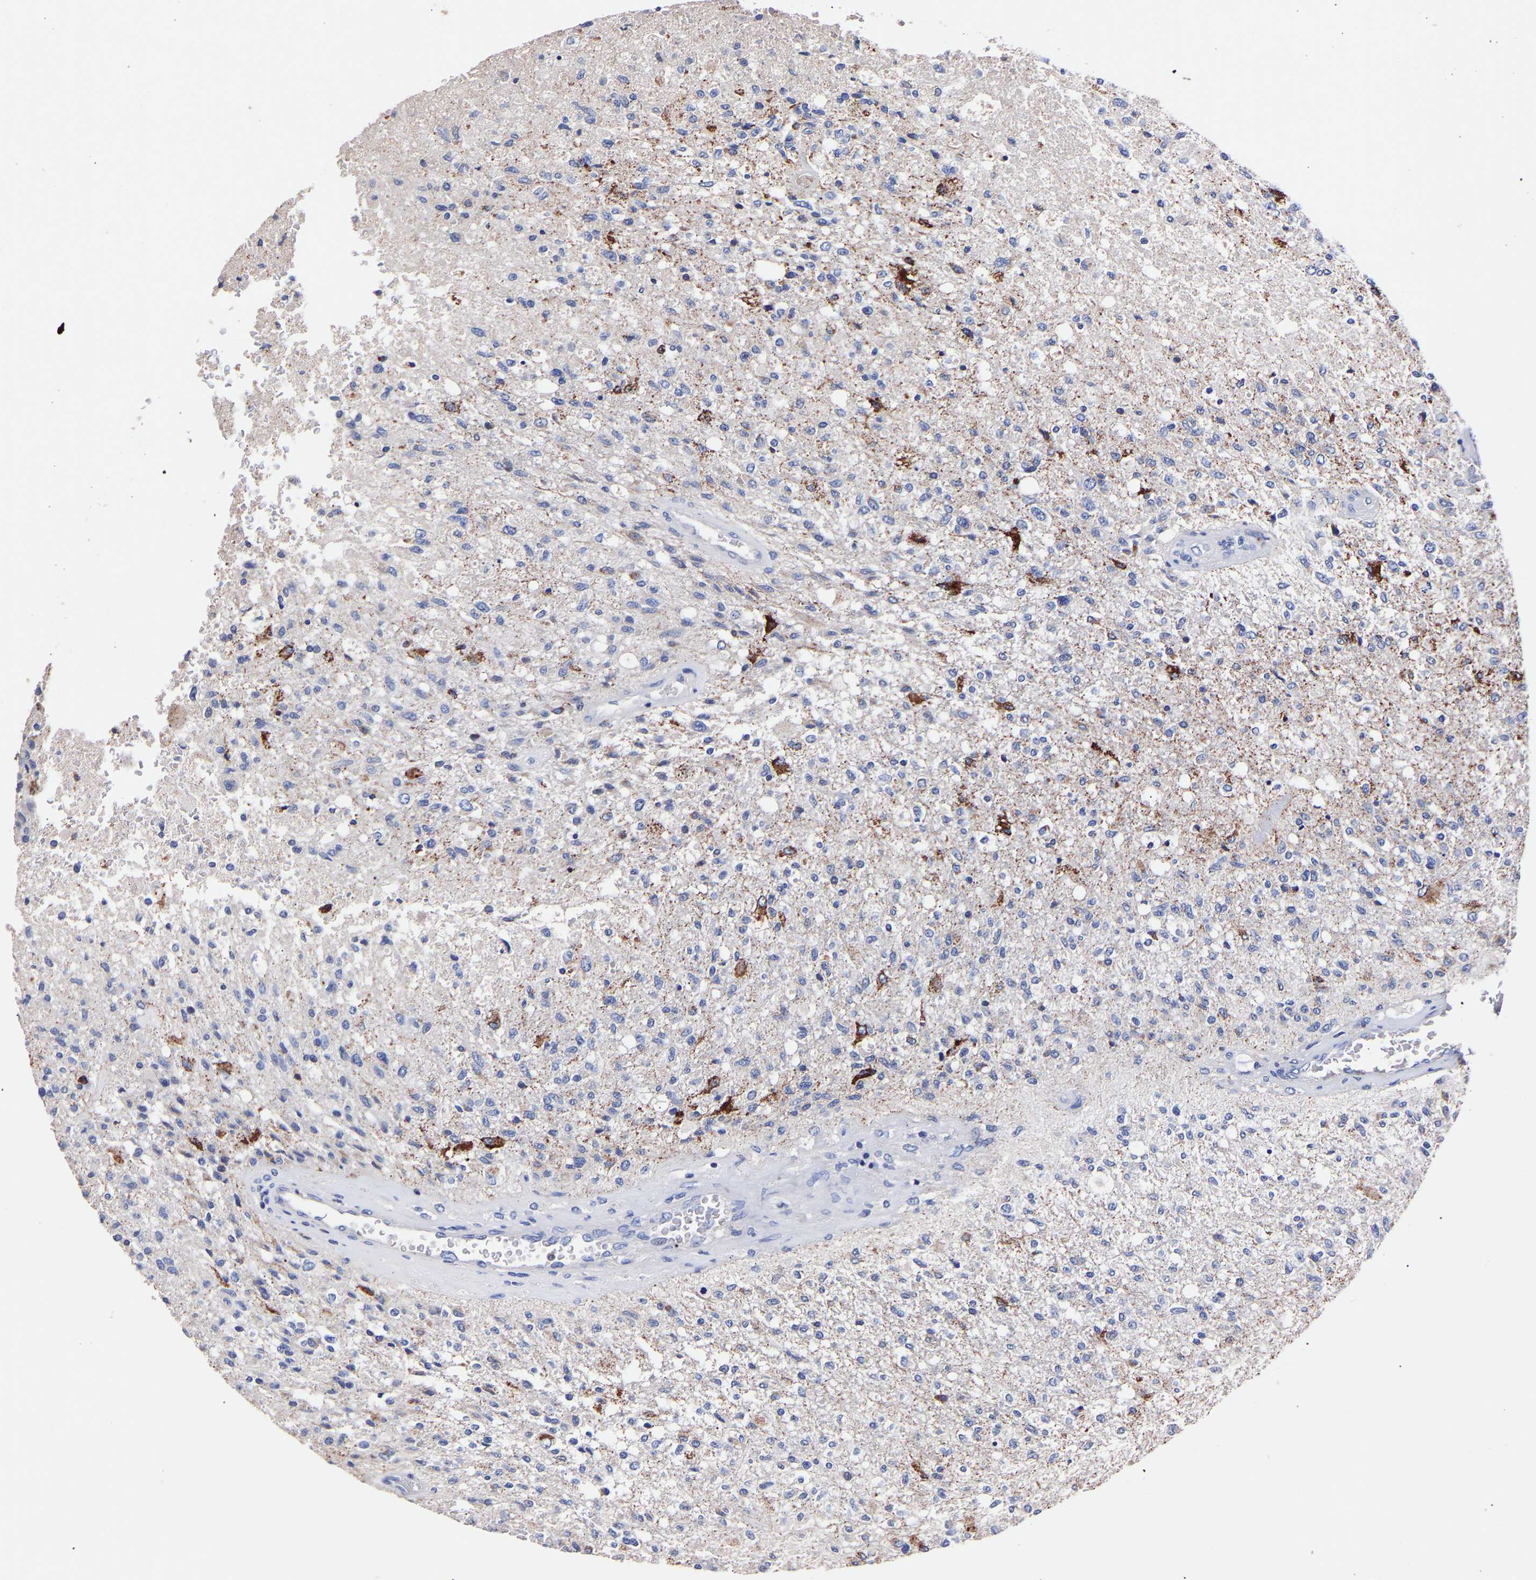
{"staining": {"intensity": "moderate", "quantity": "<25%", "location": "cytoplasmic/membranous"}, "tissue": "glioma", "cell_type": "Tumor cells", "image_type": "cancer", "snomed": [{"axis": "morphology", "description": "Normal tissue, NOS"}, {"axis": "morphology", "description": "Glioma, malignant, High grade"}, {"axis": "topography", "description": "Cerebral cortex"}], "caption": "An immunohistochemistry histopathology image of neoplastic tissue is shown. Protein staining in brown labels moderate cytoplasmic/membranous positivity in malignant glioma (high-grade) within tumor cells.", "gene": "SEM1", "patient": {"sex": "male", "age": 77}}